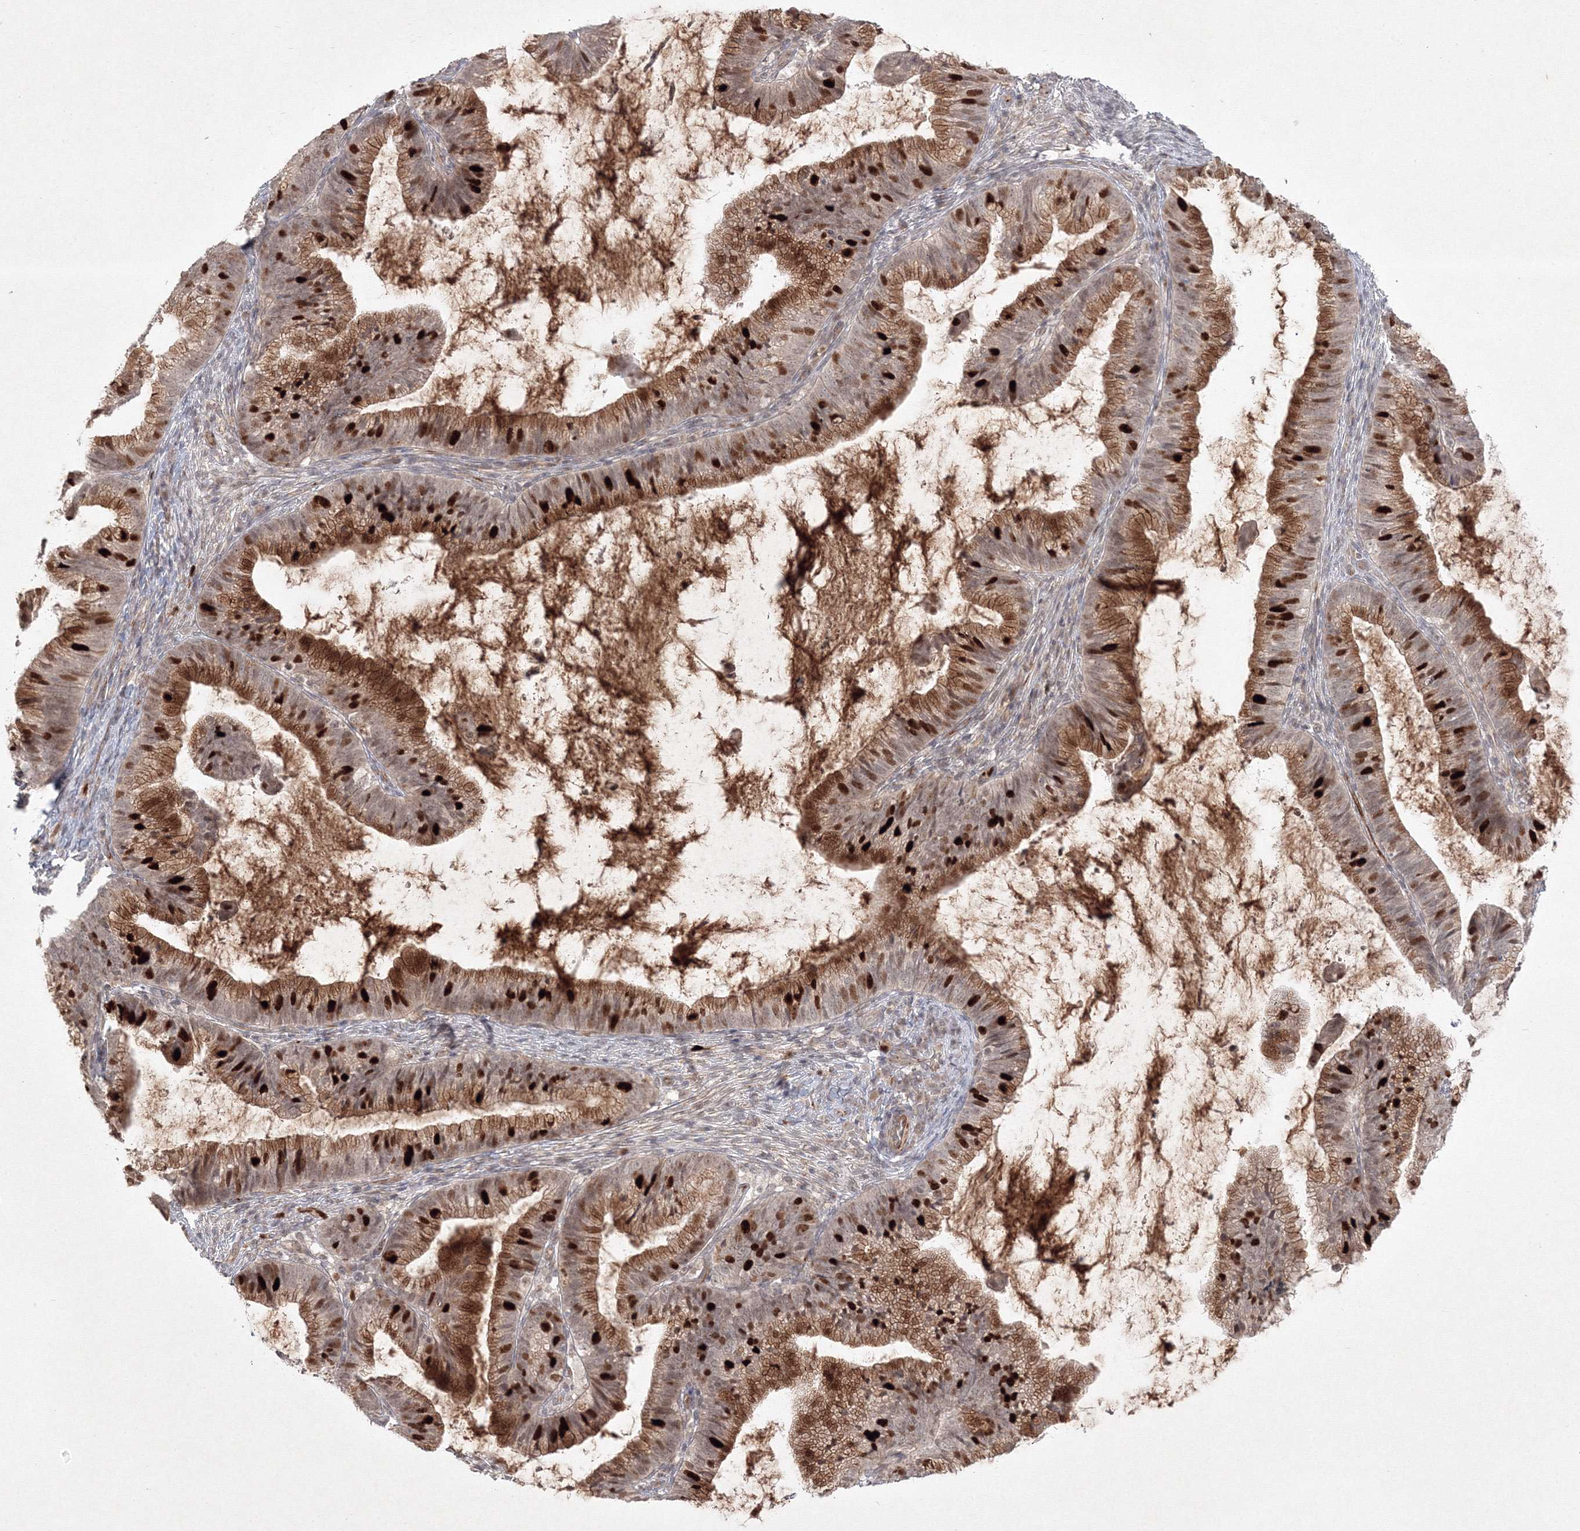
{"staining": {"intensity": "strong", "quantity": ">75%", "location": "cytoplasmic/membranous,nuclear"}, "tissue": "cervical cancer", "cell_type": "Tumor cells", "image_type": "cancer", "snomed": [{"axis": "morphology", "description": "Adenocarcinoma, NOS"}, {"axis": "topography", "description": "Cervix"}], "caption": "An immunohistochemistry (IHC) micrograph of tumor tissue is shown. Protein staining in brown labels strong cytoplasmic/membranous and nuclear positivity in adenocarcinoma (cervical) within tumor cells.", "gene": "KIF20A", "patient": {"sex": "female", "age": 36}}